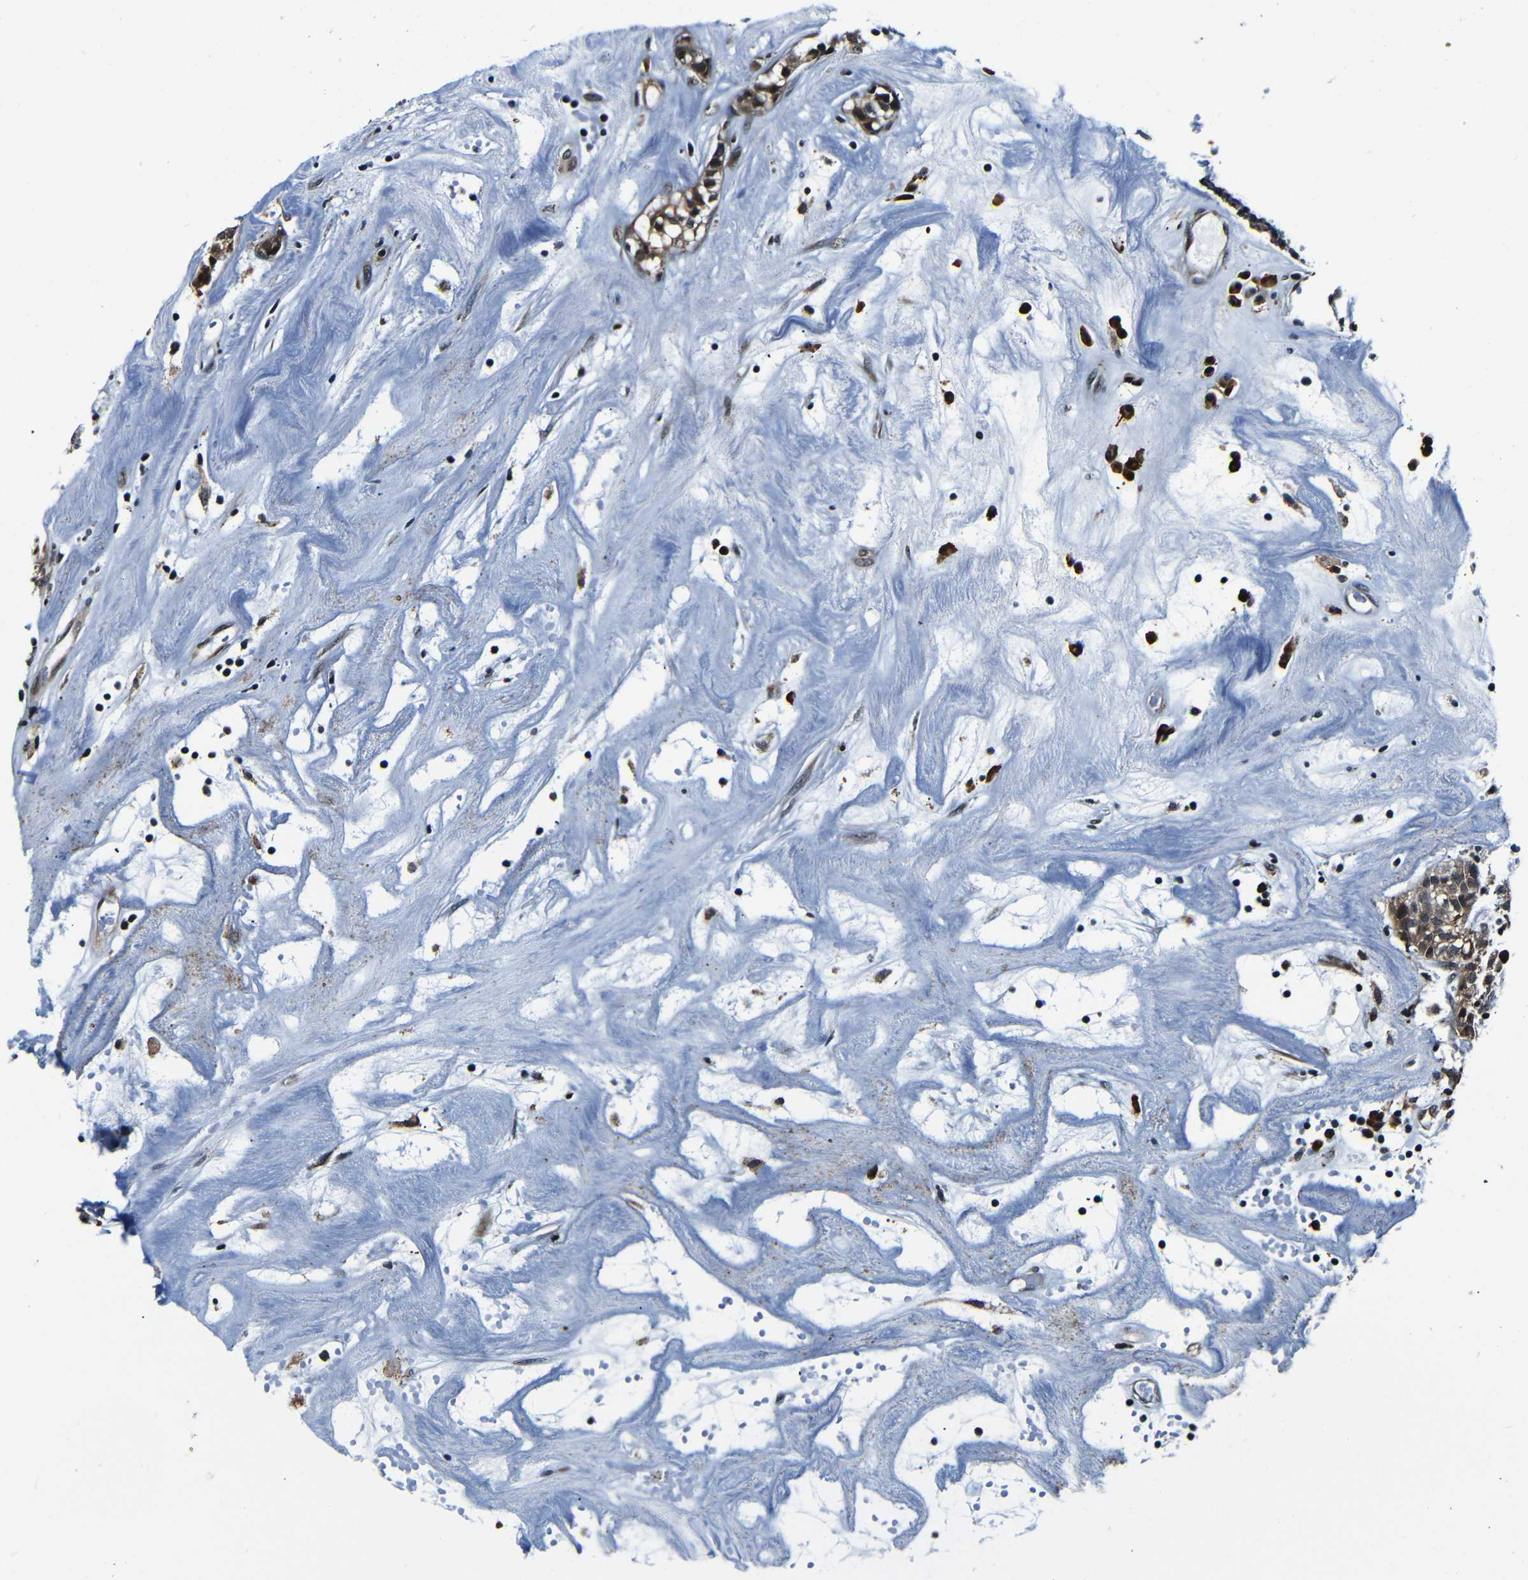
{"staining": {"intensity": "moderate", "quantity": ">75%", "location": "cytoplasmic/membranous,nuclear"}, "tissue": "head and neck cancer", "cell_type": "Tumor cells", "image_type": "cancer", "snomed": [{"axis": "morphology", "description": "Adenocarcinoma, NOS"}, {"axis": "topography", "description": "Salivary gland"}, {"axis": "topography", "description": "Head-Neck"}], "caption": "Head and neck cancer (adenocarcinoma) stained for a protein shows moderate cytoplasmic/membranous and nuclear positivity in tumor cells. The staining was performed using DAB (3,3'-diaminobenzidine) to visualize the protein expression in brown, while the nuclei were stained in blue with hematoxylin (Magnification: 20x).", "gene": "NCBP3", "patient": {"sex": "female", "age": 65}}